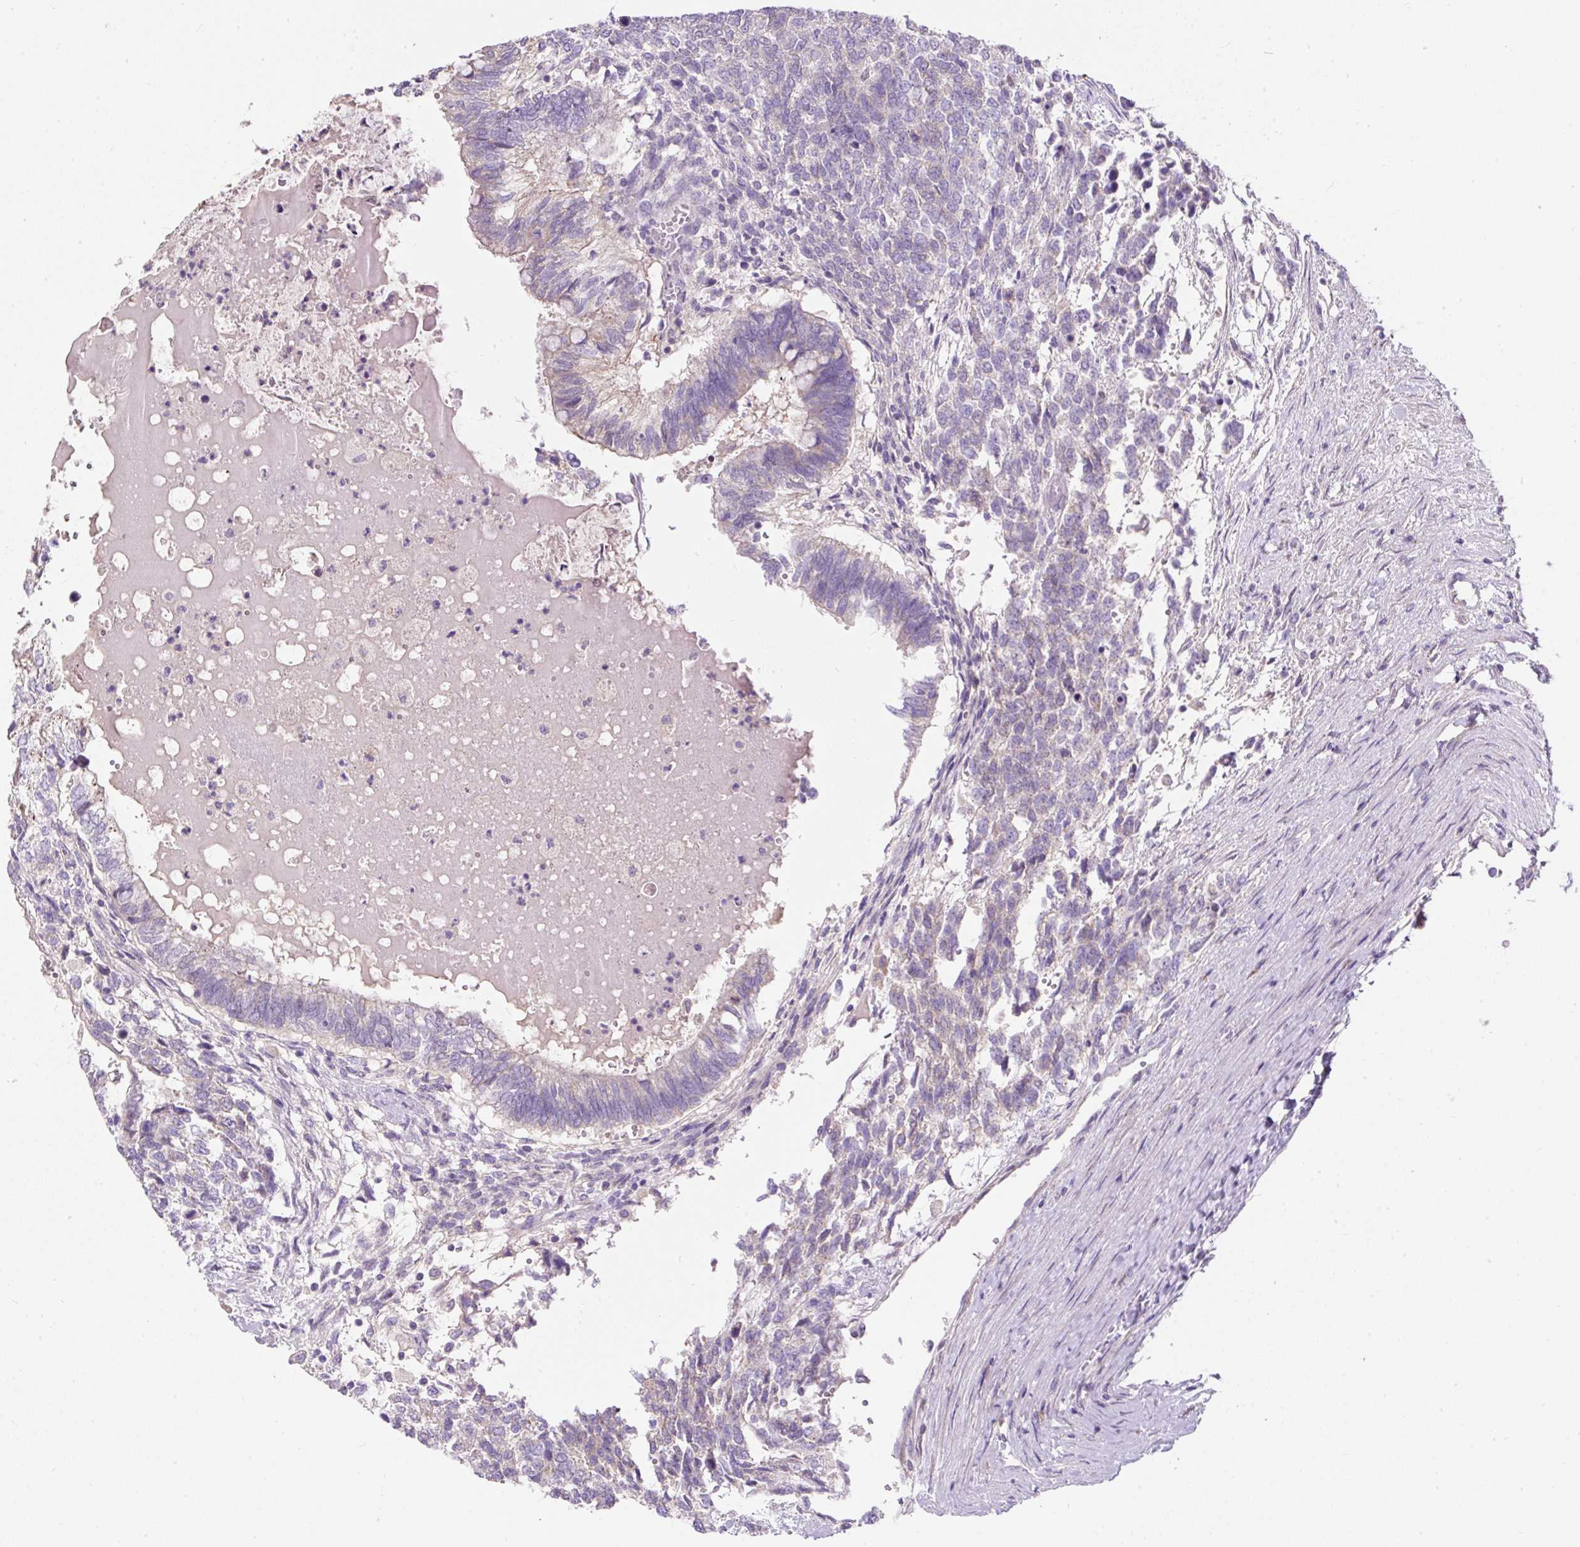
{"staining": {"intensity": "negative", "quantity": "none", "location": "none"}, "tissue": "testis cancer", "cell_type": "Tumor cells", "image_type": "cancer", "snomed": [{"axis": "morphology", "description": "Carcinoma, Embryonal, NOS"}, {"axis": "topography", "description": "Testis"}], "caption": "Tumor cells are negative for protein expression in human embryonal carcinoma (testis).", "gene": "SUSD5", "patient": {"sex": "male", "age": 23}}